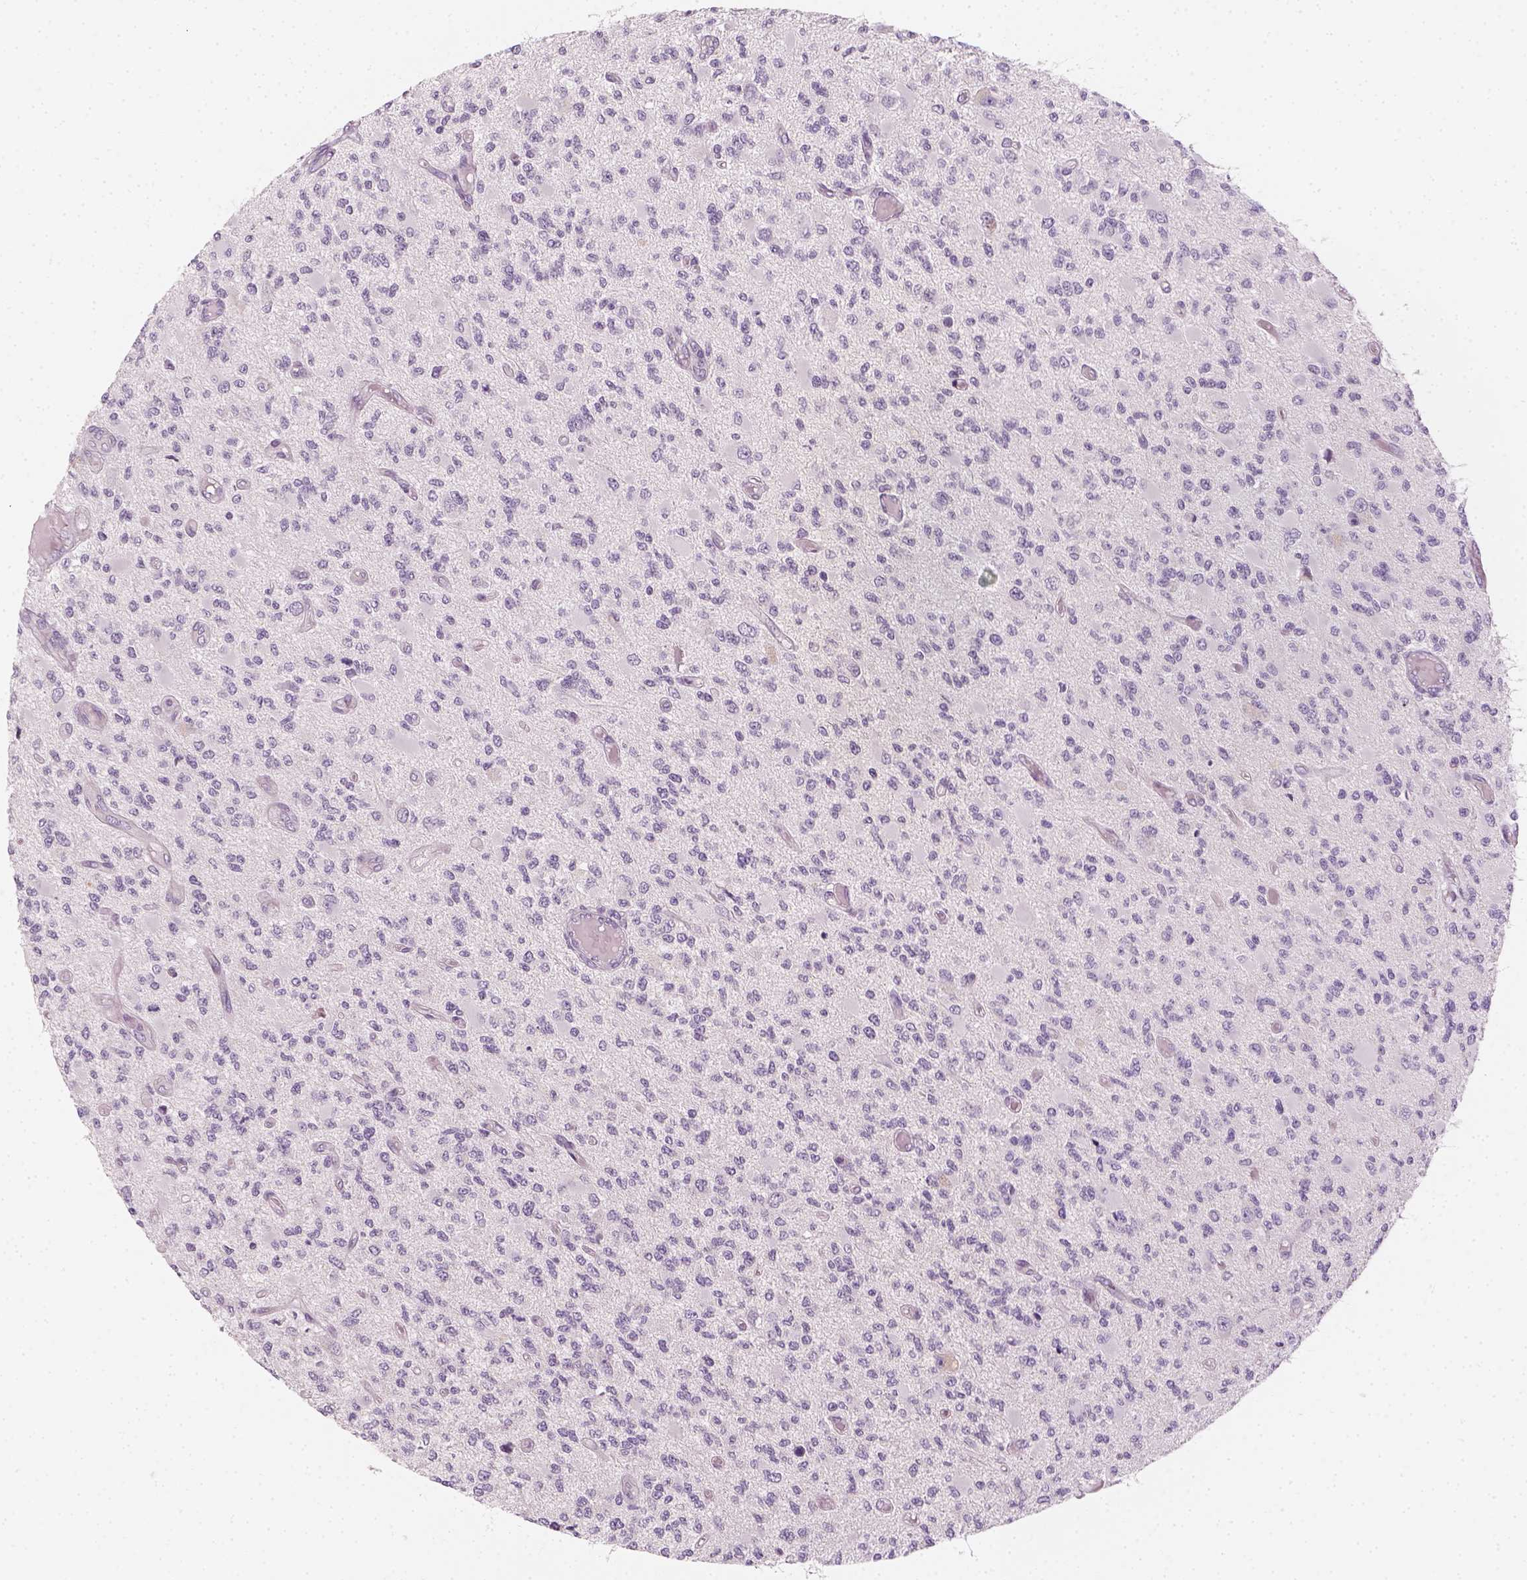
{"staining": {"intensity": "negative", "quantity": "none", "location": "none"}, "tissue": "glioma", "cell_type": "Tumor cells", "image_type": "cancer", "snomed": [{"axis": "morphology", "description": "Glioma, malignant, High grade"}, {"axis": "topography", "description": "Brain"}], "caption": "This is a histopathology image of immunohistochemistry (IHC) staining of glioma, which shows no positivity in tumor cells.", "gene": "PRAME", "patient": {"sex": "female", "age": 63}}